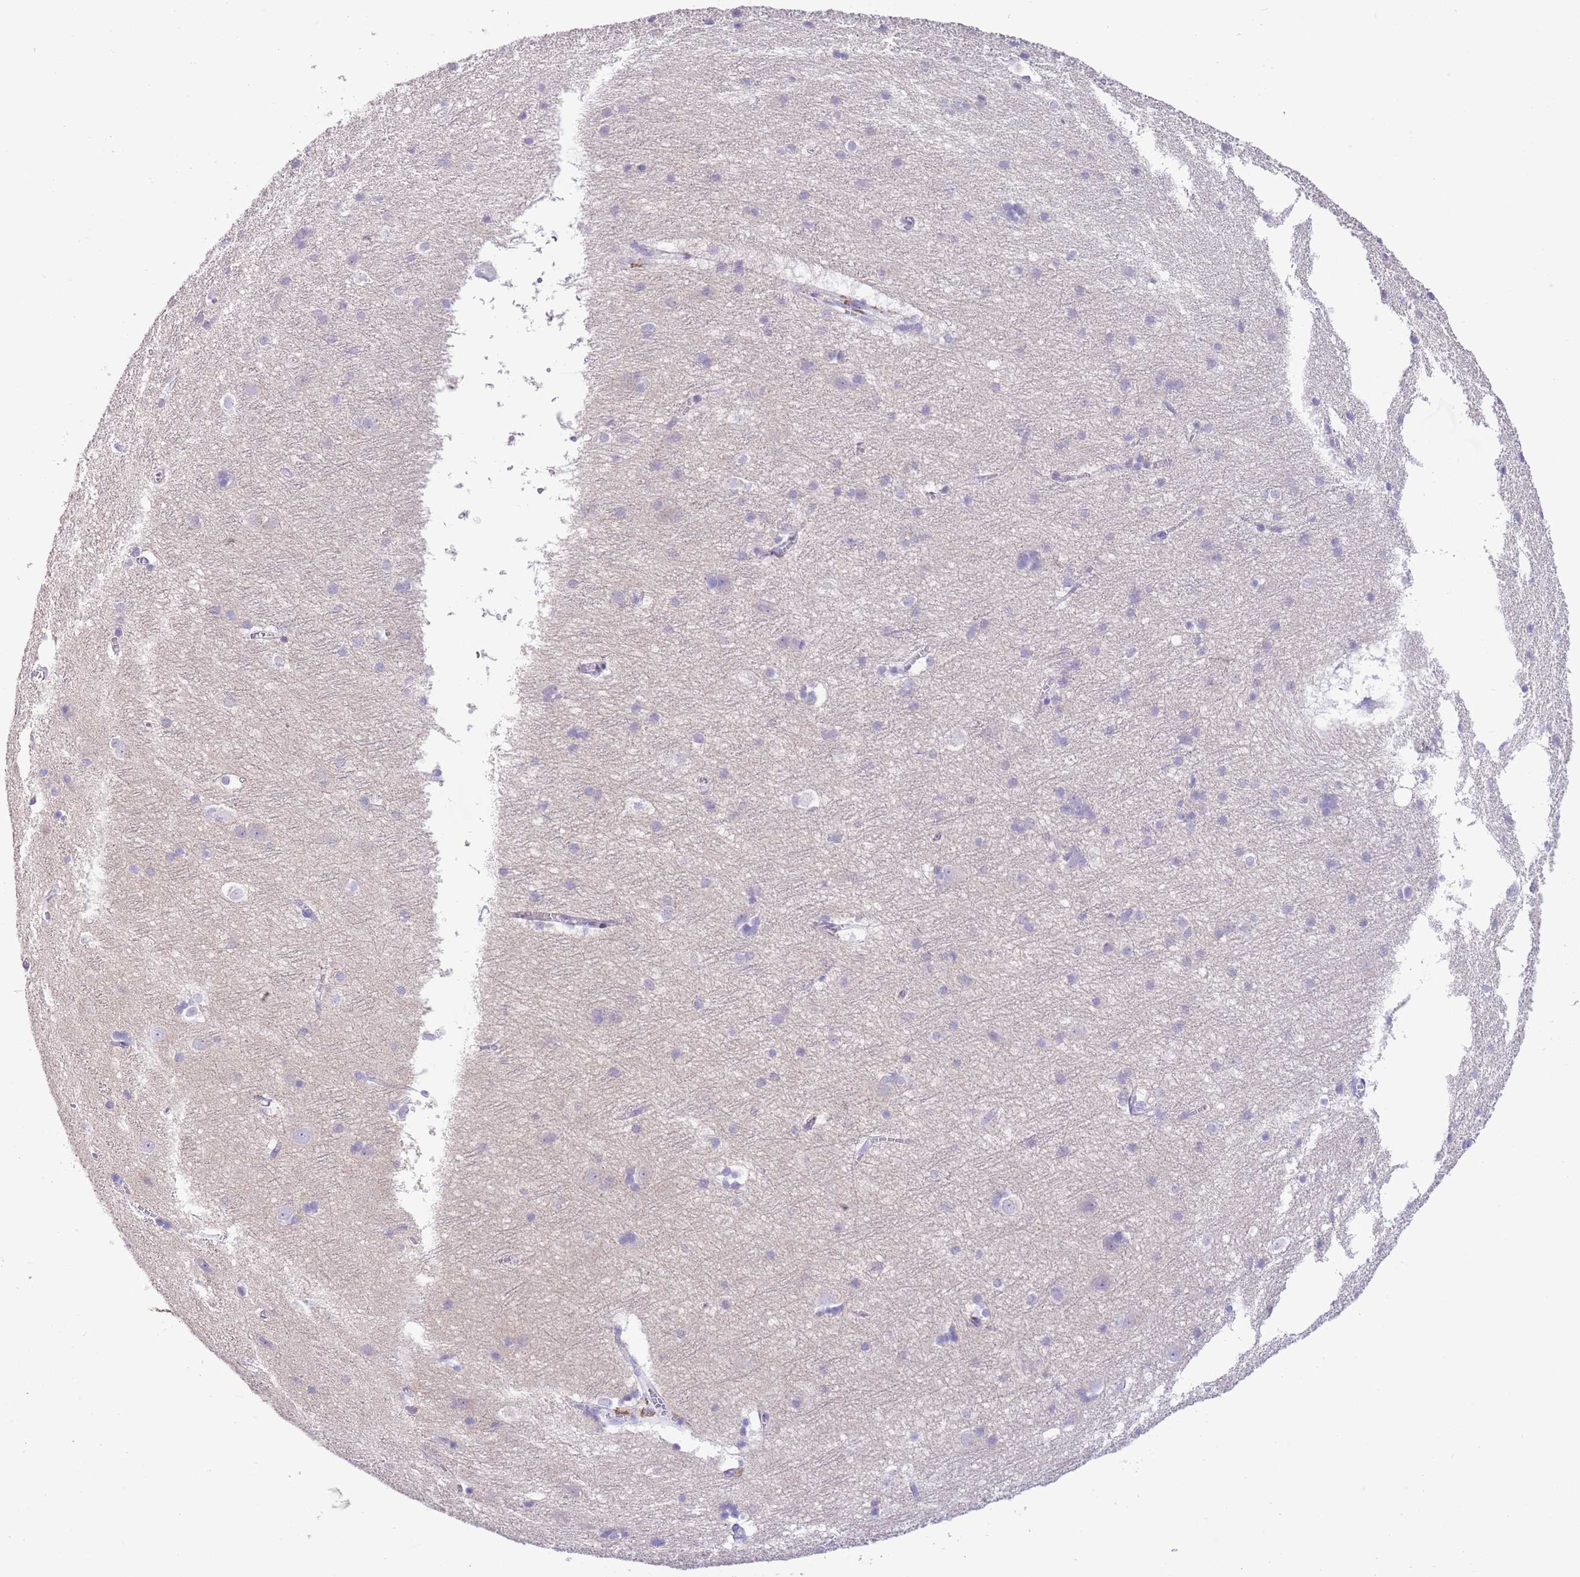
{"staining": {"intensity": "negative", "quantity": "none", "location": "none"}, "tissue": "cerebral cortex", "cell_type": "Endothelial cells", "image_type": "normal", "snomed": [{"axis": "morphology", "description": "Normal tissue, NOS"}, {"axis": "topography", "description": "Cerebral cortex"}], "caption": "This micrograph is of benign cerebral cortex stained with immunohistochemistry (IHC) to label a protein in brown with the nuclei are counter-stained blue. There is no staining in endothelial cells.", "gene": "CLEC2A", "patient": {"sex": "male", "age": 54}}